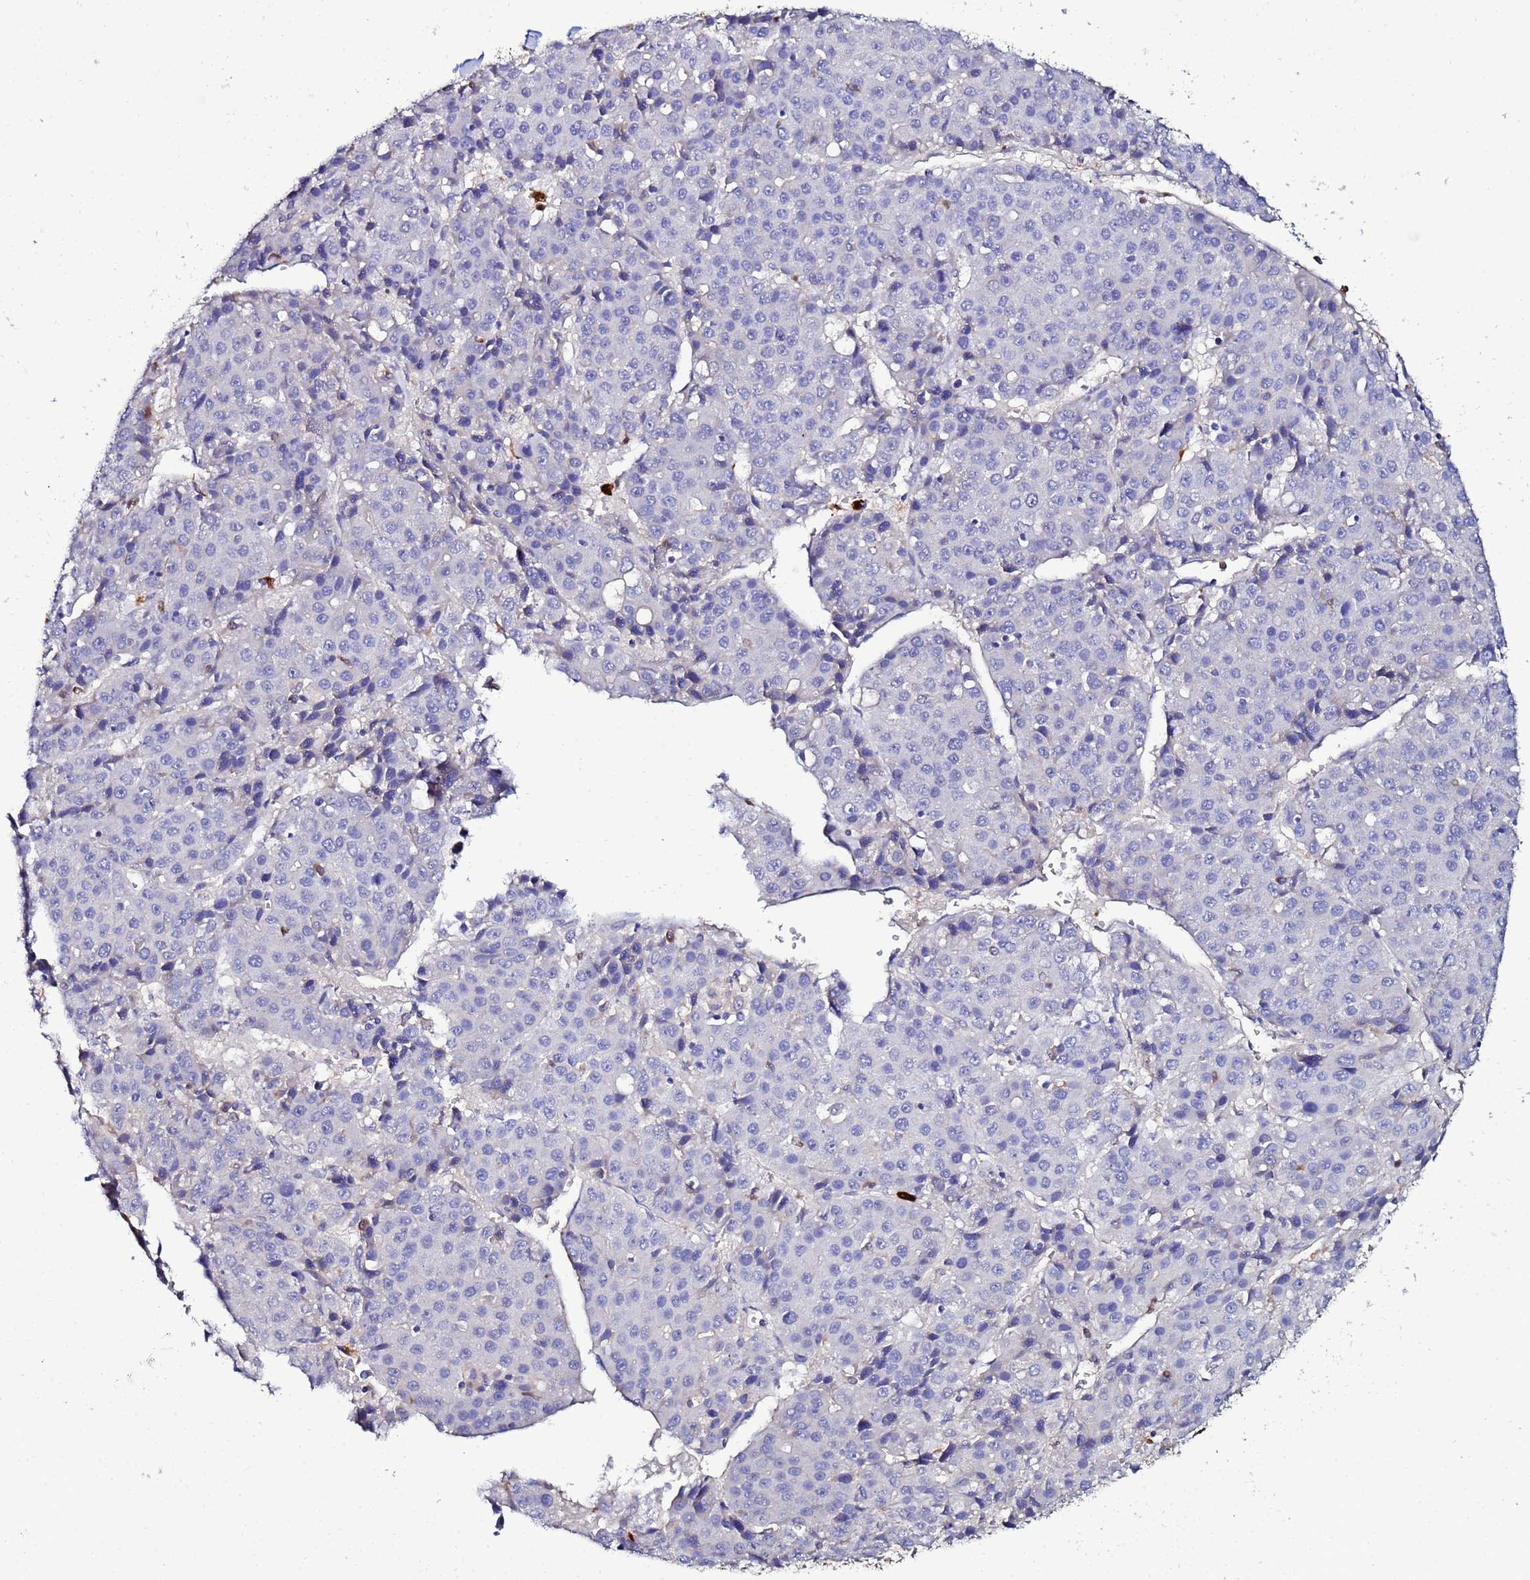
{"staining": {"intensity": "negative", "quantity": "none", "location": "none"}, "tissue": "liver cancer", "cell_type": "Tumor cells", "image_type": "cancer", "snomed": [{"axis": "morphology", "description": "Carcinoma, Hepatocellular, NOS"}, {"axis": "topography", "description": "Liver"}], "caption": "Immunohistochemistry (IHC) image of neoplastic tissue: liver cancer stained with DAB (3,3'-diaminobenzidine) demonstrates no significant protein staining in tumor cells.", "gene": "TUBAL3", "patient": {"sex": "male", "age": 55}}